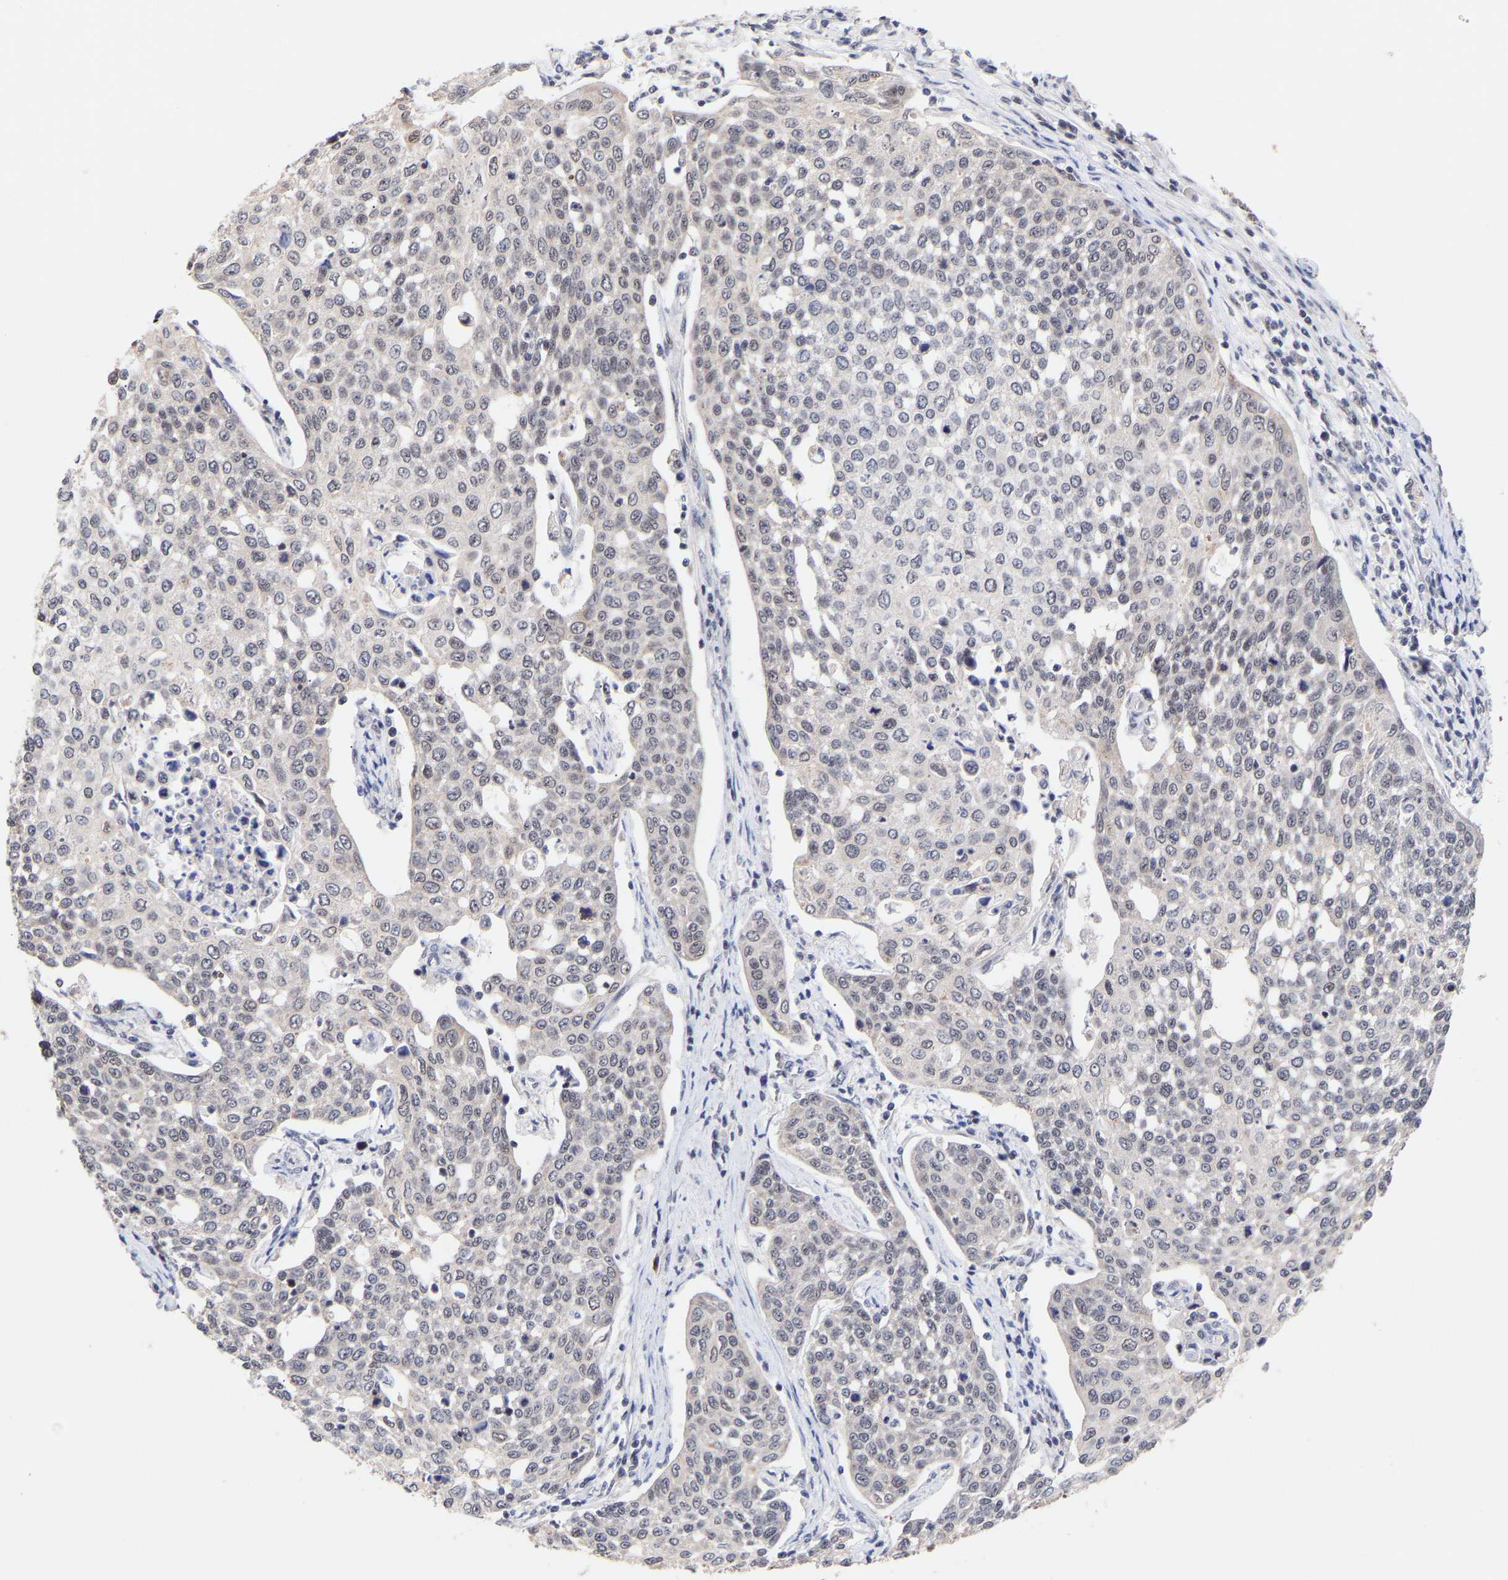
{"staining": {"intensity": "negative", "quantity": "none", "location": "none"}, "tissue": "cervical cancer", "cell_type": "Tumor cells", "image_type": "cancer", "snomed": [{"axis": "morphology", "description": "Squamous cell carcinoma, NOS"}, {"axis": "topography", "description": "Cervix"}], "caption": "Tumor cells show no significant protein positivity in squamous cell carcinoma (cervical).", "gene": "RBM15", "patient": {"sex": "female", "age": 34}}